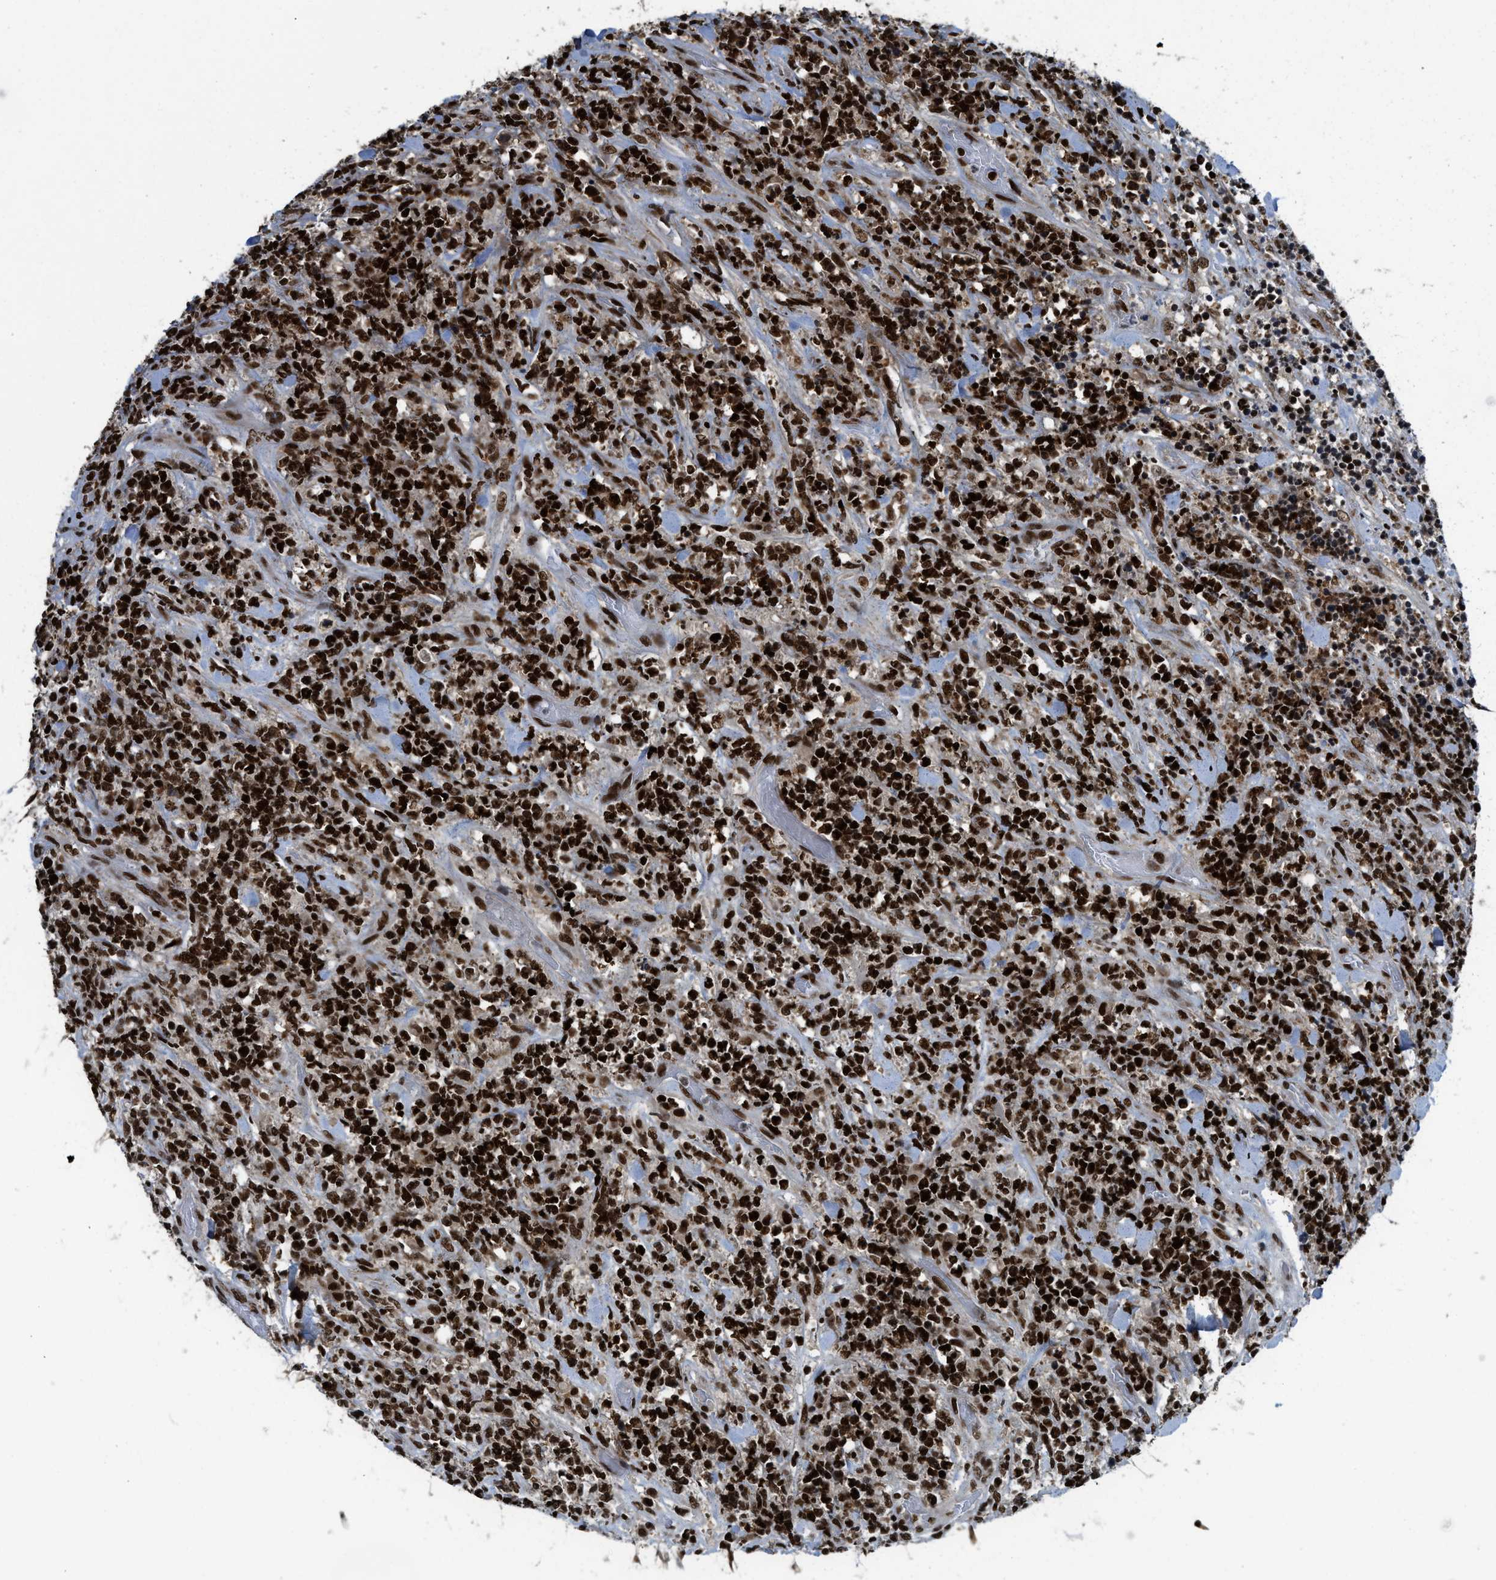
{"staining": {"intensity": "strong", "quantity": ">75%", "location": "nuclear"}, "tissue": "lymphoma", "cell_type": "Tumor cells", "image_type": "cancer", "snomed": [{"axis": "morphology", "description": "Malignant lymphoma, non-Hodgkin's type, High grade"}, {"axis": "topography", "description": "Soft tissue"}], "caption": "Immunohistochemistry (IHC) image of neoplastic tissue: lymphoma stained using IHC reveals high levels of strong protein expression localized specifically in the nuclear of tumor cells, appearing as a nuclear brown color.", "gene": "RFX5", "patient": {"sex": "male", "age": 18}}